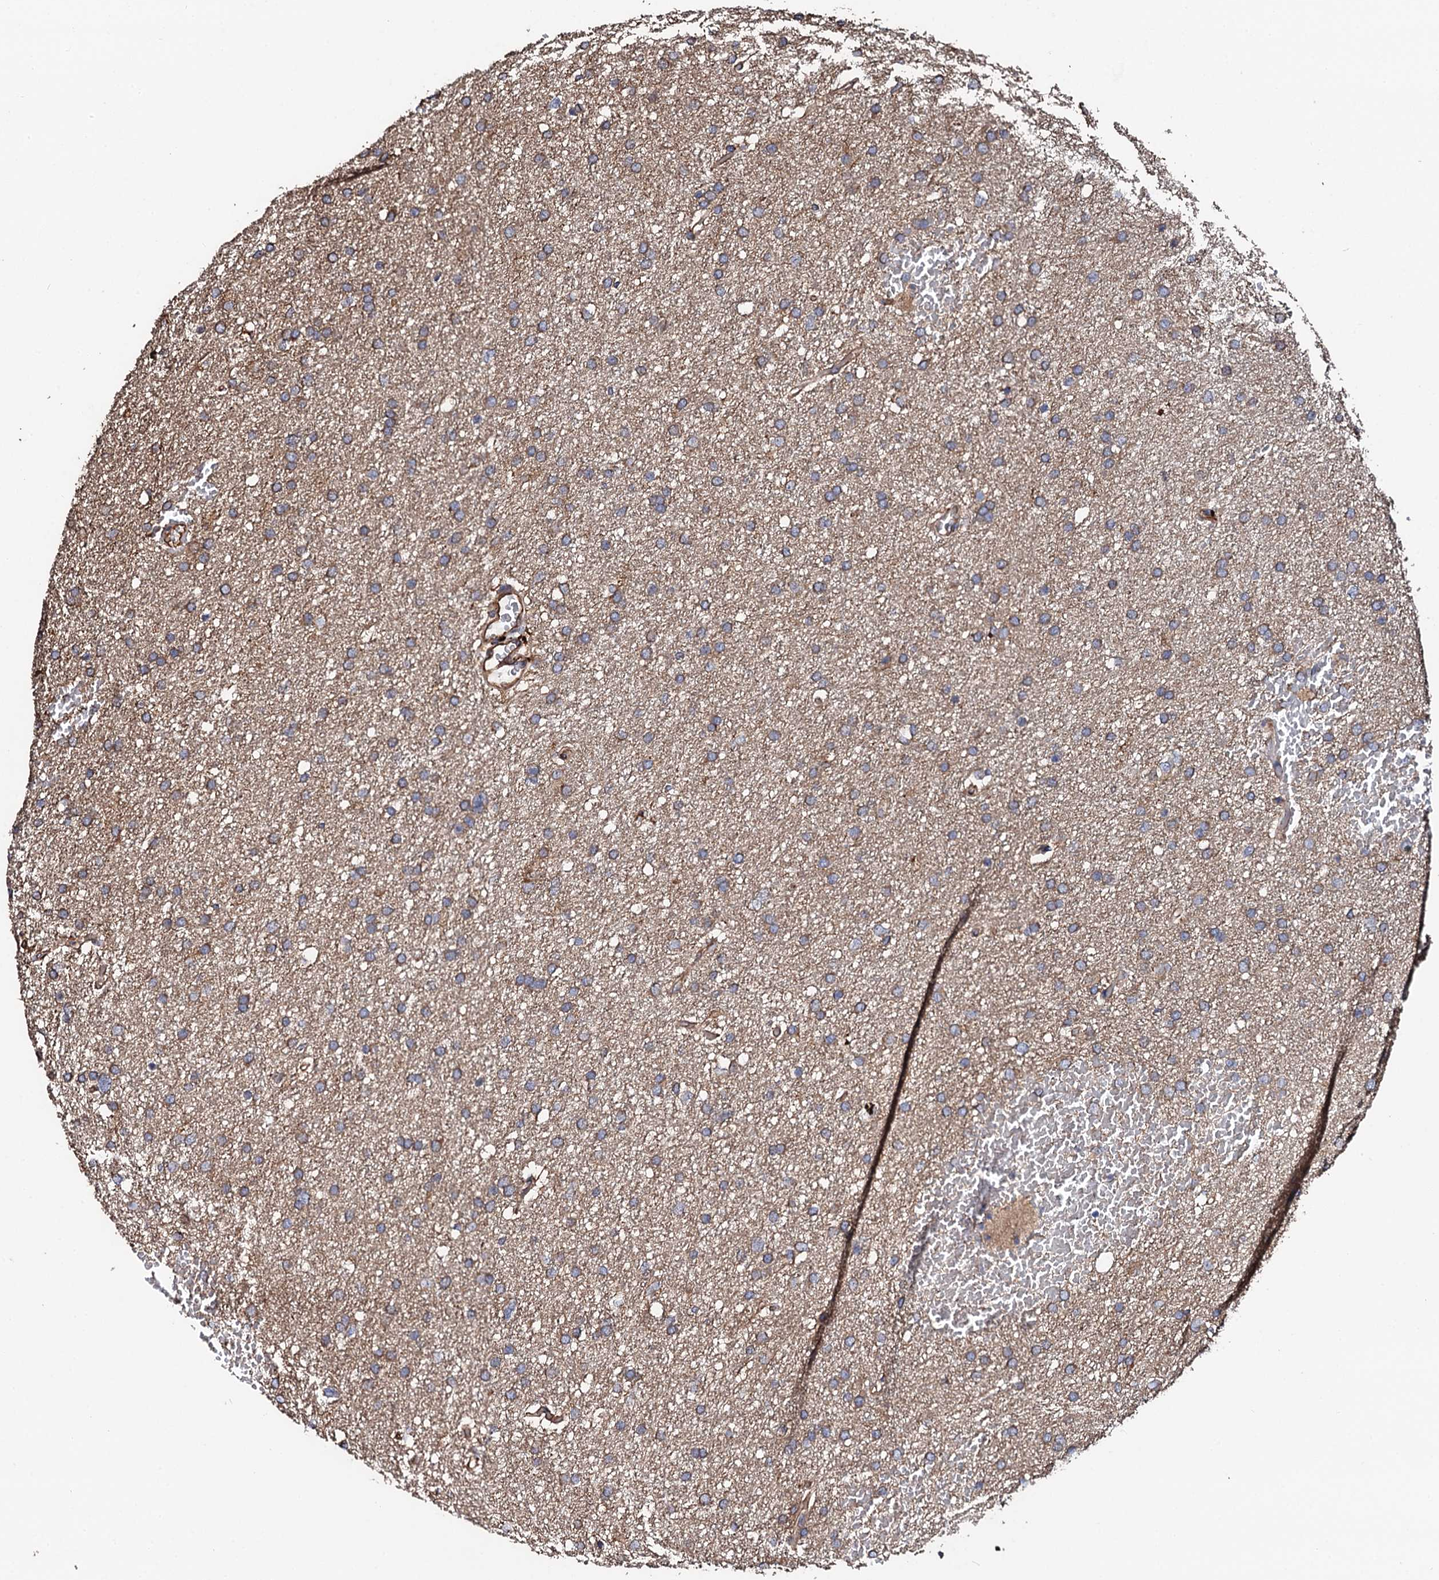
{"staining": {"intensity": "weak", "quantity": "<25%", "location": "cytoplasmic/membranous"}, "tissue": "glioma", "cell_type": "Tumor cells", "image_type": "cancer", "snomed": [{"axis": "morphology", "description": "Glioma, malignant, High grade"}, {"axis": "topography", "description": "Cerebral cortex"}], "caption": "IHC micrograph of human malignant glioma (high-grade) stained for a protein (brown), which demonstrates no staining in tumor cells.", "gene": "CKAP5", "patient": {"sex": "female", "age": 36}}